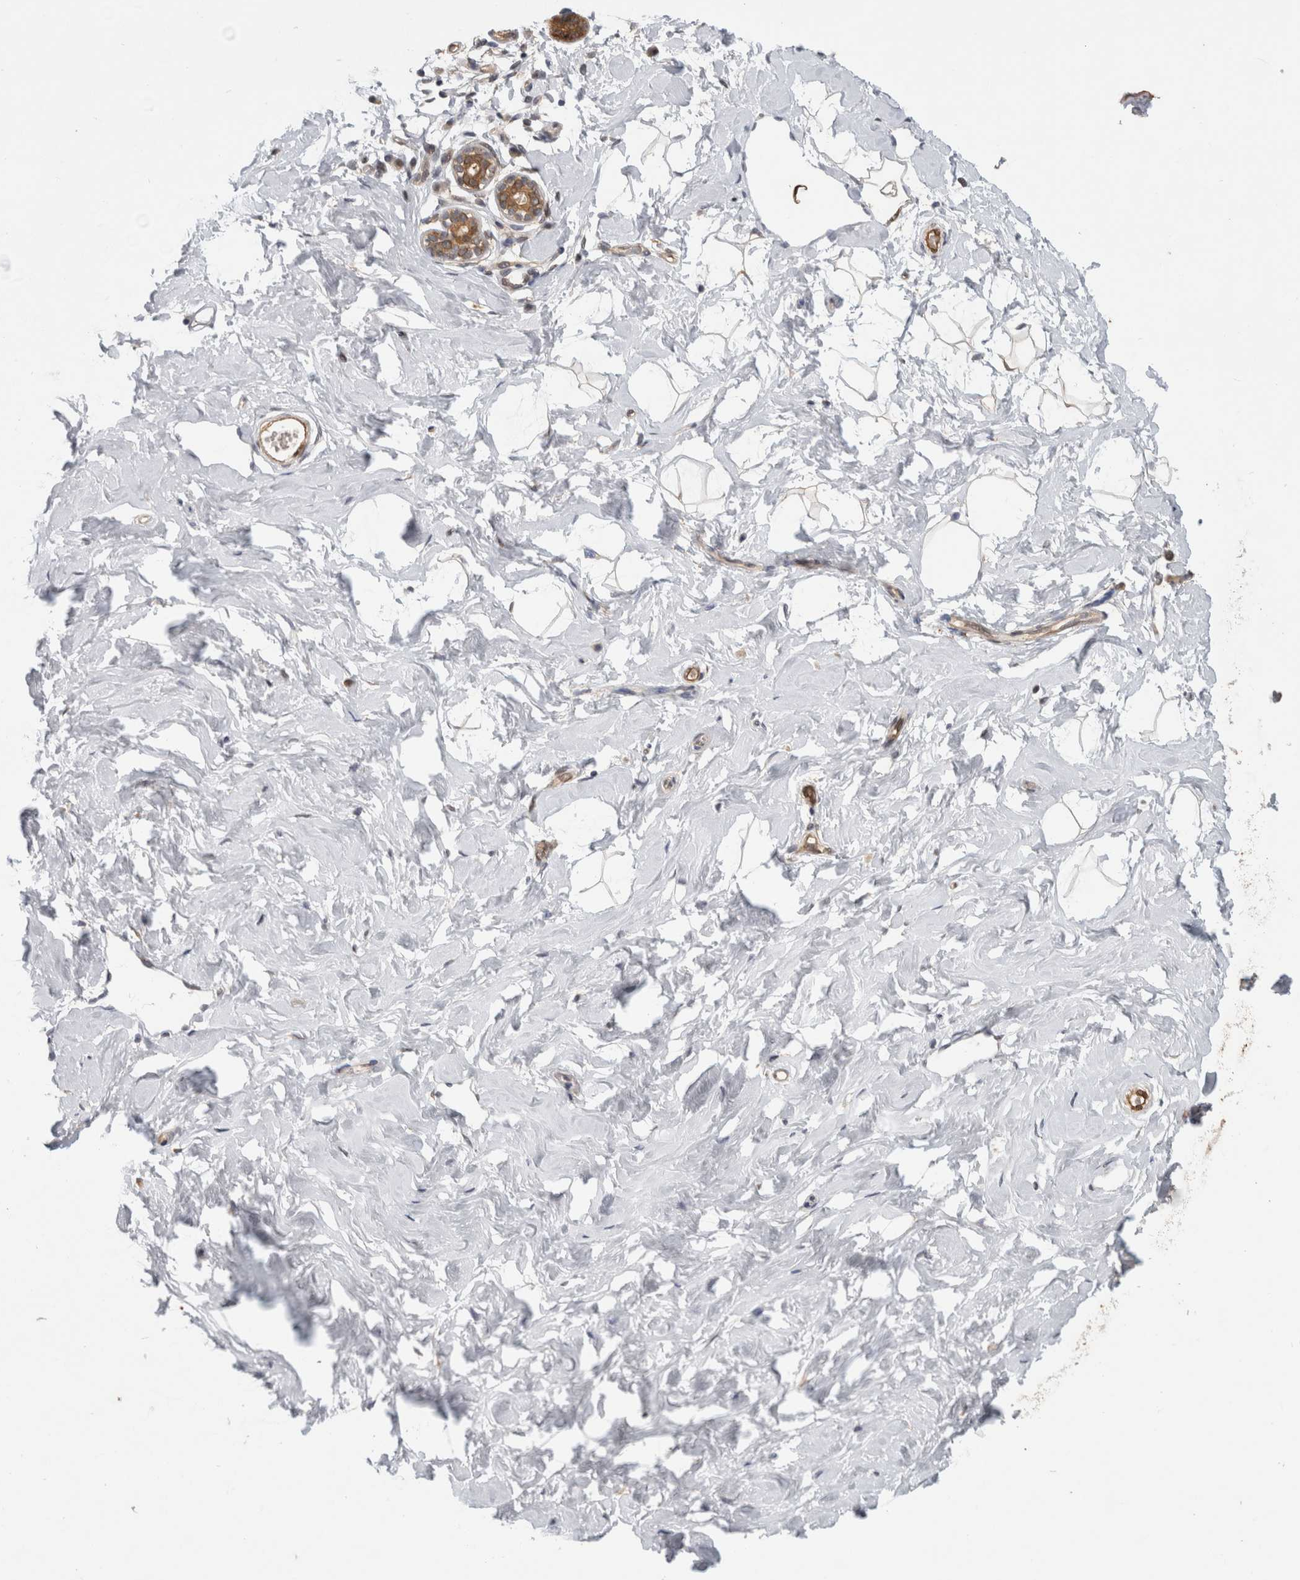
{"staining": {"intensity": "moderate", "quantity": ">75%", "location": "nuclear"}, "tissue": "breast", "cell_type": "Adipocytes", "image_type": "normal", "snomed": [{"axis": "morphology", "description": "Normal tissue, NOS"}, {"axis": "morphology", "description": "Adenoma, NOS"}, {"axis": "topography", "description": "Breast"}], "caption": "The immunohistochemical stain highlights moderate nuclear expression in adipocytes of unremarkable breast.", "gene": "ASTN2", "patient": {"sex": "female", "age": 23}}